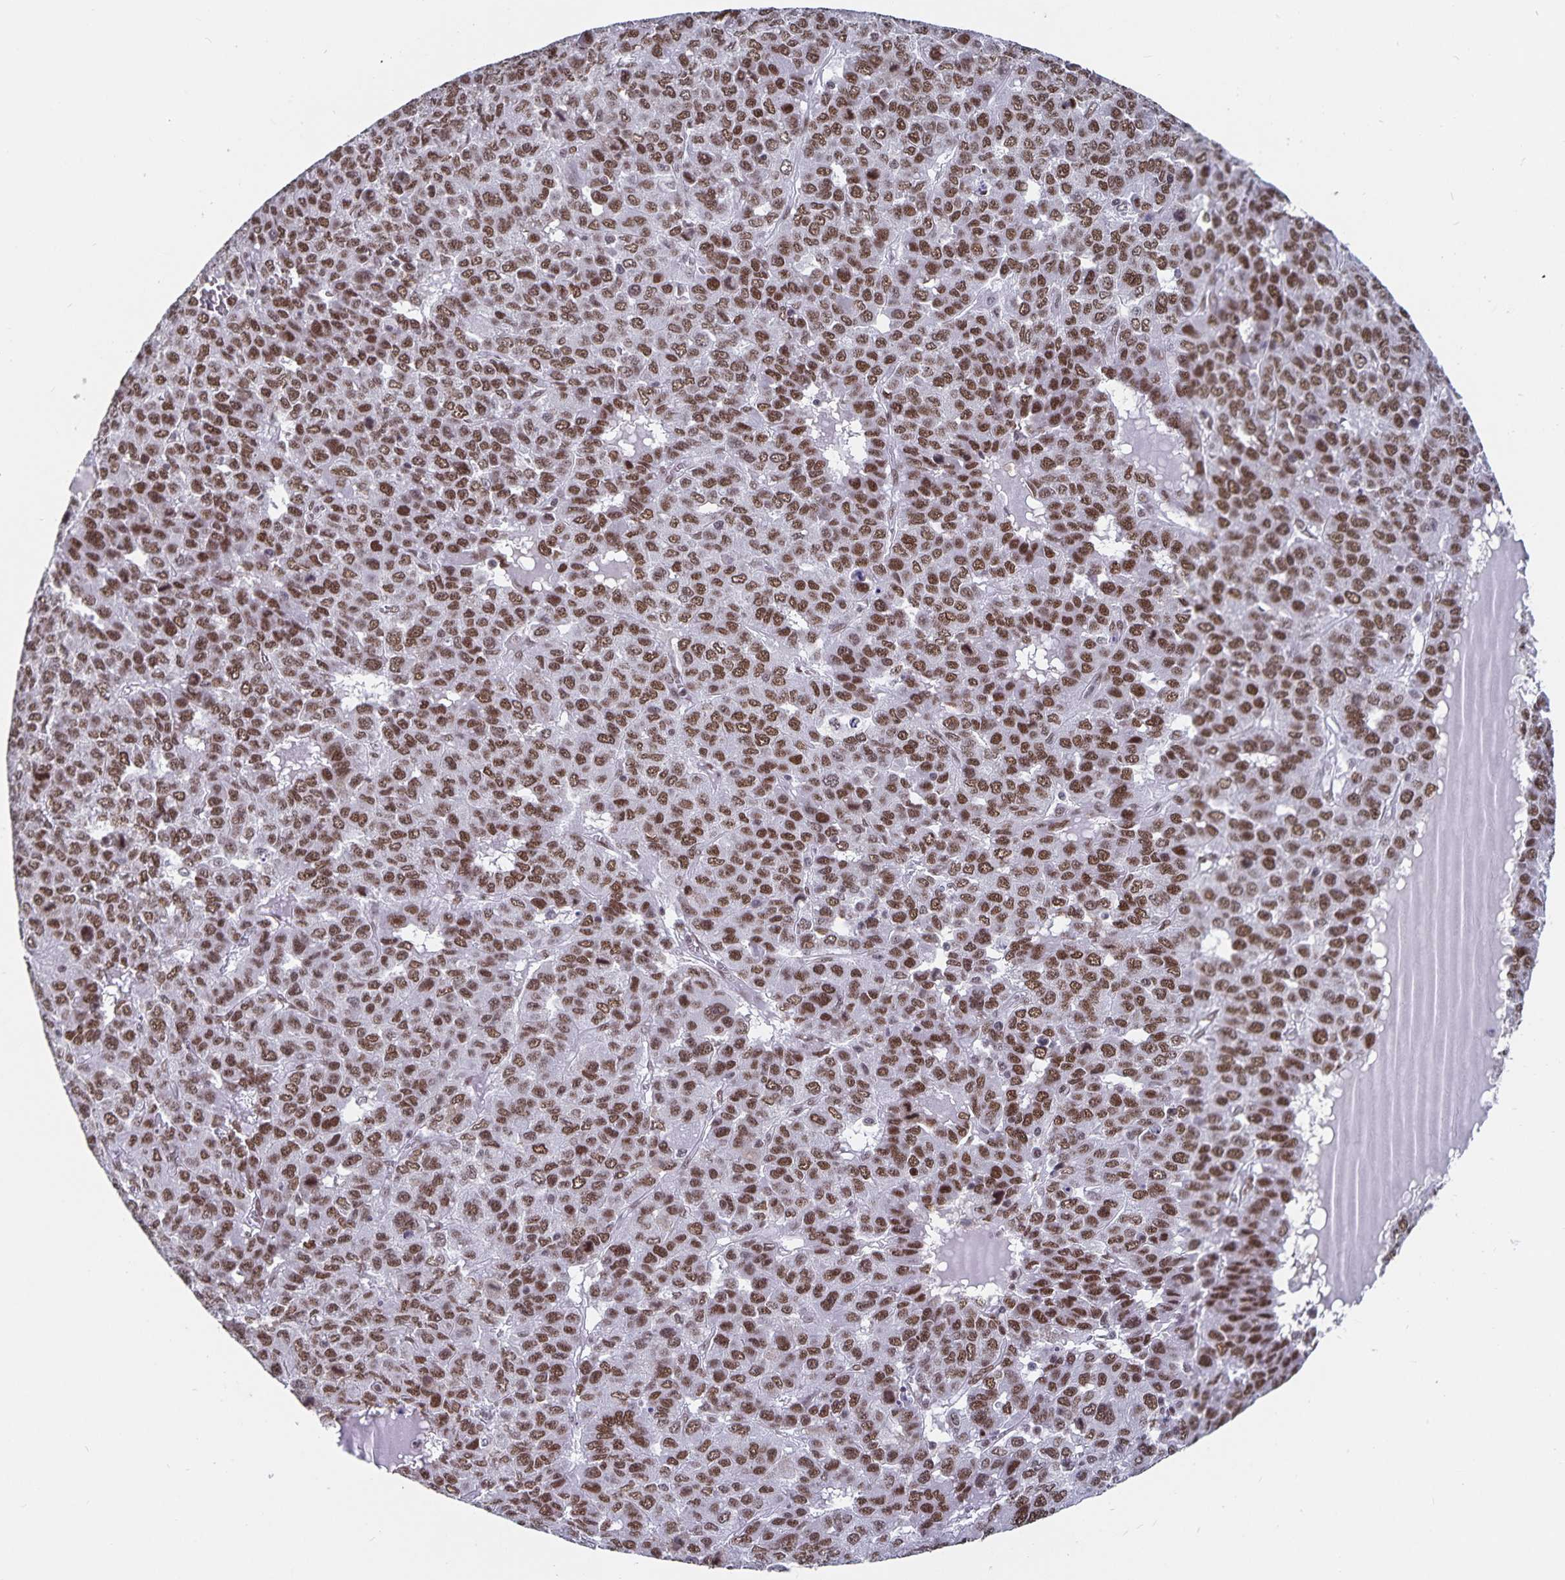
{"staining": {"intensity": "moderate", "quantity": ">75%", "location": "nuclear"}, "tissue": "liver cancer", "cell_type": "Tumor cells", "image_type": "cancer", "snomed": [{"axis": "morphology", "description": "Carcinoma, Hepatocellular, NOS"}, {"axis": "topography", "description": "Liver"}], "caption": "Immunohistochemistry (IHC) histopathology image of human hepatocellular carcinoma (liver) stained for a protein (brown), which reveals medium levels of moderate nuclear positivity in about >75% of tumor cells.", "gene": "PBX2", "patient": {"sex": "male", "age": 69}}